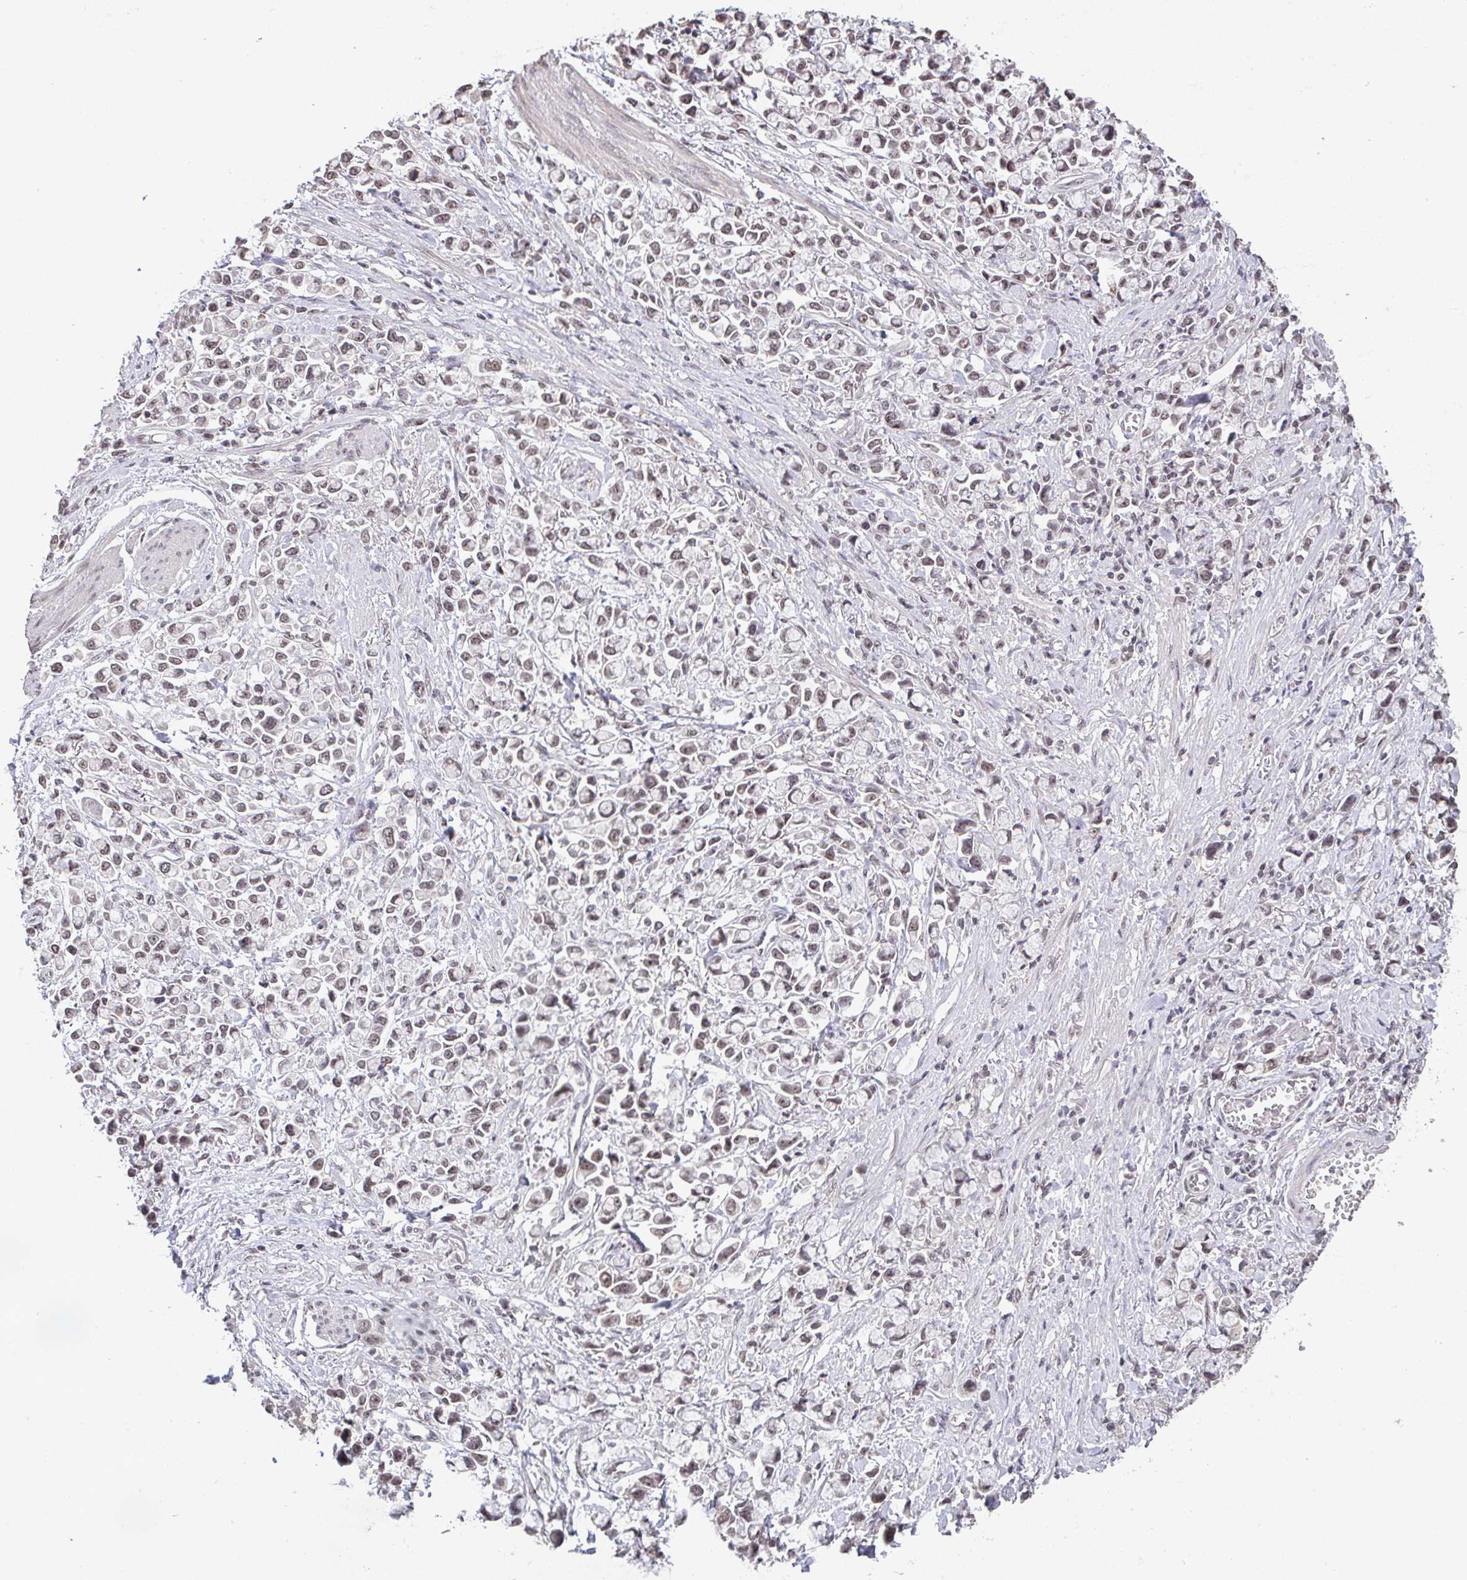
{"staining": {"intensity": "weak", "quantity": ">75%", "location": "nuclear"}, "tissue": "stomach cancer", "cell_type": "Tumor cells", "image_type": "cancer", "snomed": [{"axis": "morphology", "description": "Adenocarcinoma, NOS"}, {"axis": "topography", "description": "Stomach"}], "caption": "Brown immunohistochemical staining in human stomach cancer (adenocarcinoma) reveals weak nuclear expression in approximately >75% of tumor cells.", "gene": "DKC1", "patient": {"sex": "female", "age": 81}}